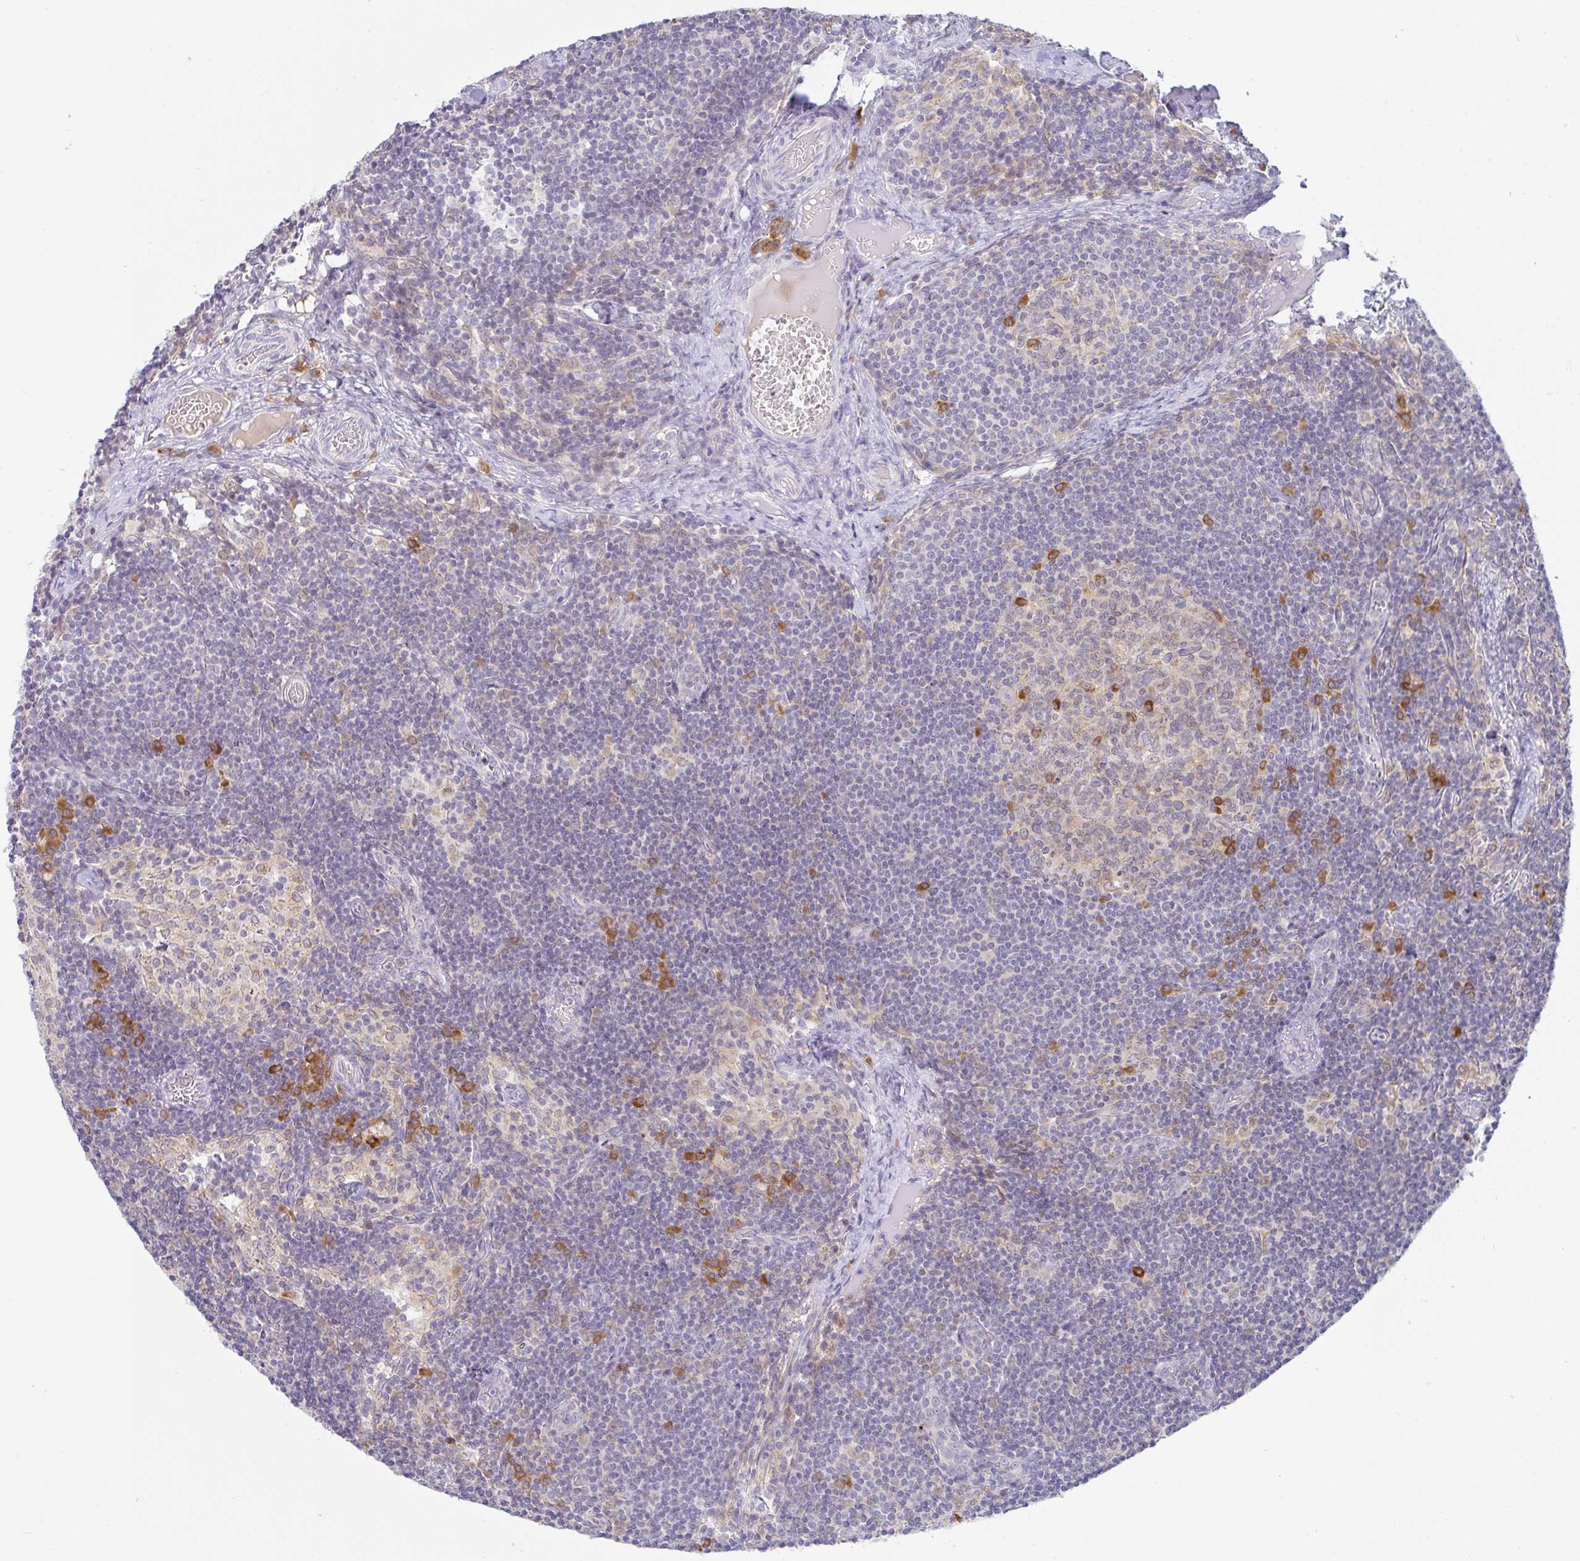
{"staining": {"intensity": "moderate", "quantity": "<25%", "location": "cytoplasmic/membranous"}, "tissue": "lymph node", "cell_type": "Germinal center cells", "image_type": "normal", "snomed": [{"axis": "morphology", "description": "Normal tissue, NOS"}, {"axis": "topography", "description": "Lymph node"}], "caption": "Lymph node stained with a brown dye demonstrates moderate cytoplasmic/membranous positive expression in approximately <25% of germinal center cells.", "gene": "DERL2", "patient": {"sex": "female", "age": 31}}